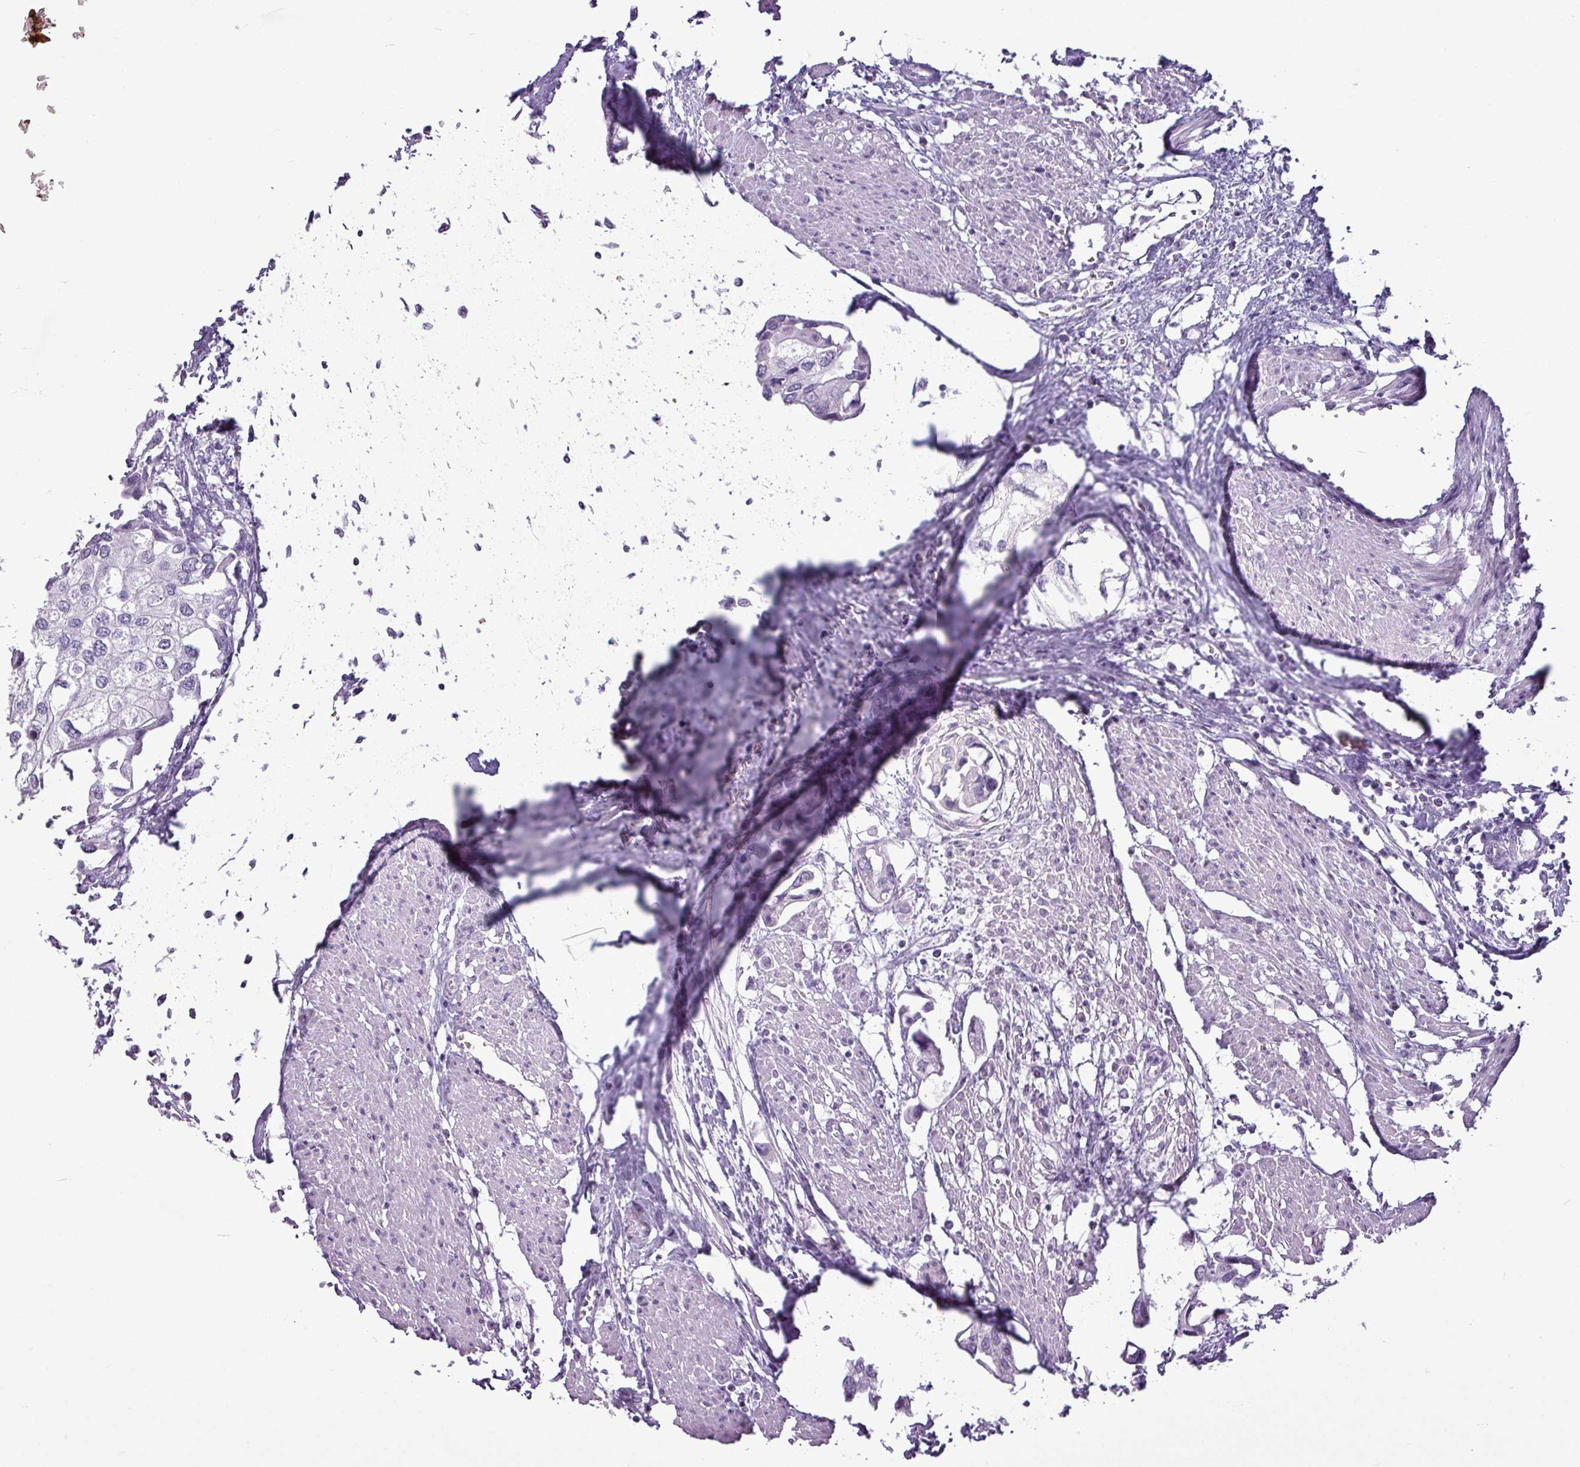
{"staining": {"intensity": "negative", "quantity": "none", "location": "none"}, "tissue": "urothelial cancer", "cell_type": "Tumor cells", "image_type": "cancer", "snomed": [{"axis": "morphology", "description": "Urothelial carcinoma, High grade"}, {"axis": "topography", "description": "Urinary bladder"}], "caption": "IHC image of urothelial cancer stained for a protein (brown), which displays no staining in tumor cells.", "gene": "AMY2A", "patient": {"sex": "male", "age": 64}}